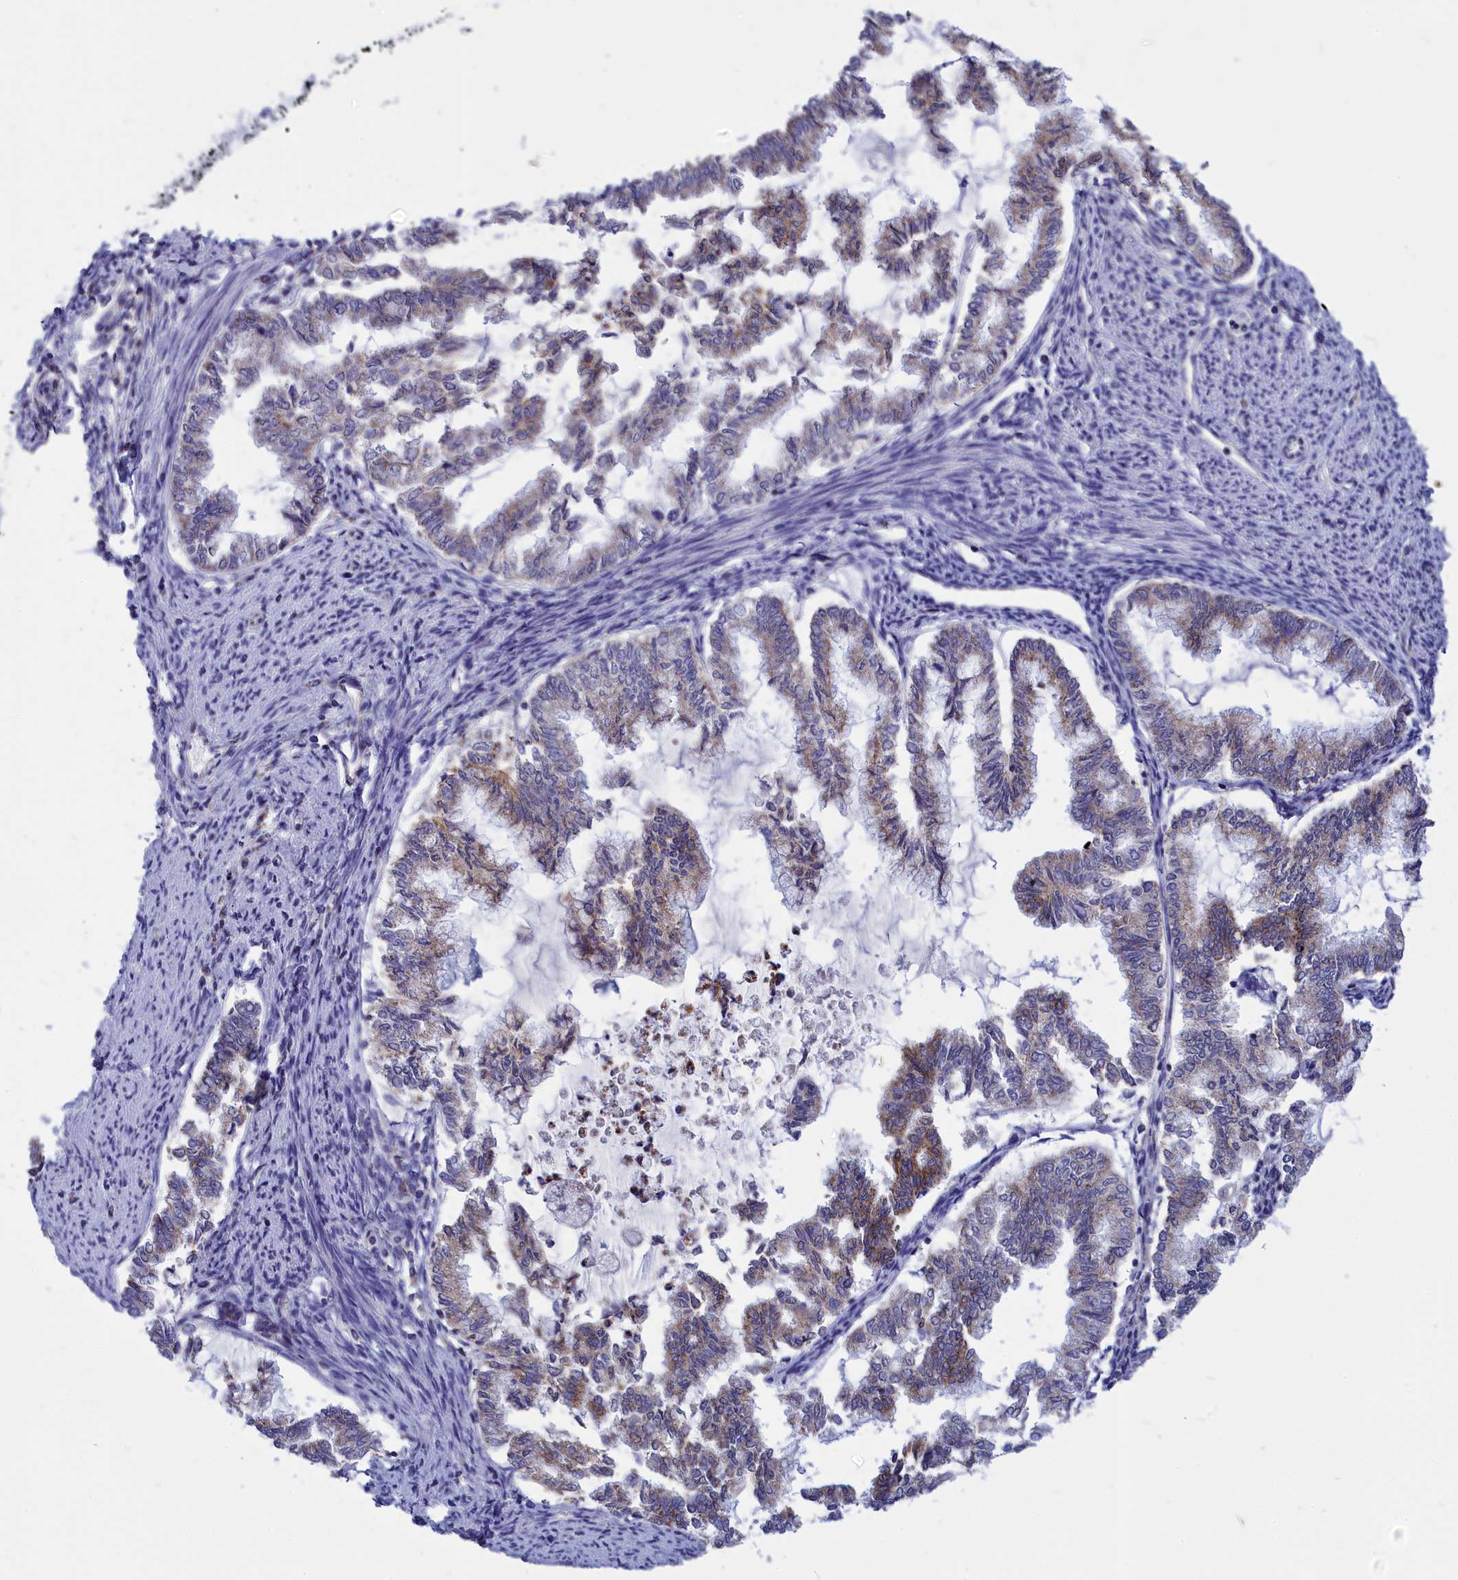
{"staining": {"intensity": "weak", "quantity": ">75%", "location": "cytoplasmic/membranous"}, "tissue": "endometrial cancer", "cell_type": "Tumor cells", "image_type": "cancer", "snomed": [{"axis": "morphology", "description": "Adenocarcinoma, NOS"}, {"axis": "topography", "description": "Endometrium"}], "caption": "This histopathology image reveals endometrial cancer (adenocarcinoma) stained with IHC to label a protein in brown. The cytoplasmic/membranous of tumor cells show weak positivity for the protein. Nuclei are counter-stained blue.", "gene": "CCRL2", "patient": {"sex": "female", "age": 79}}